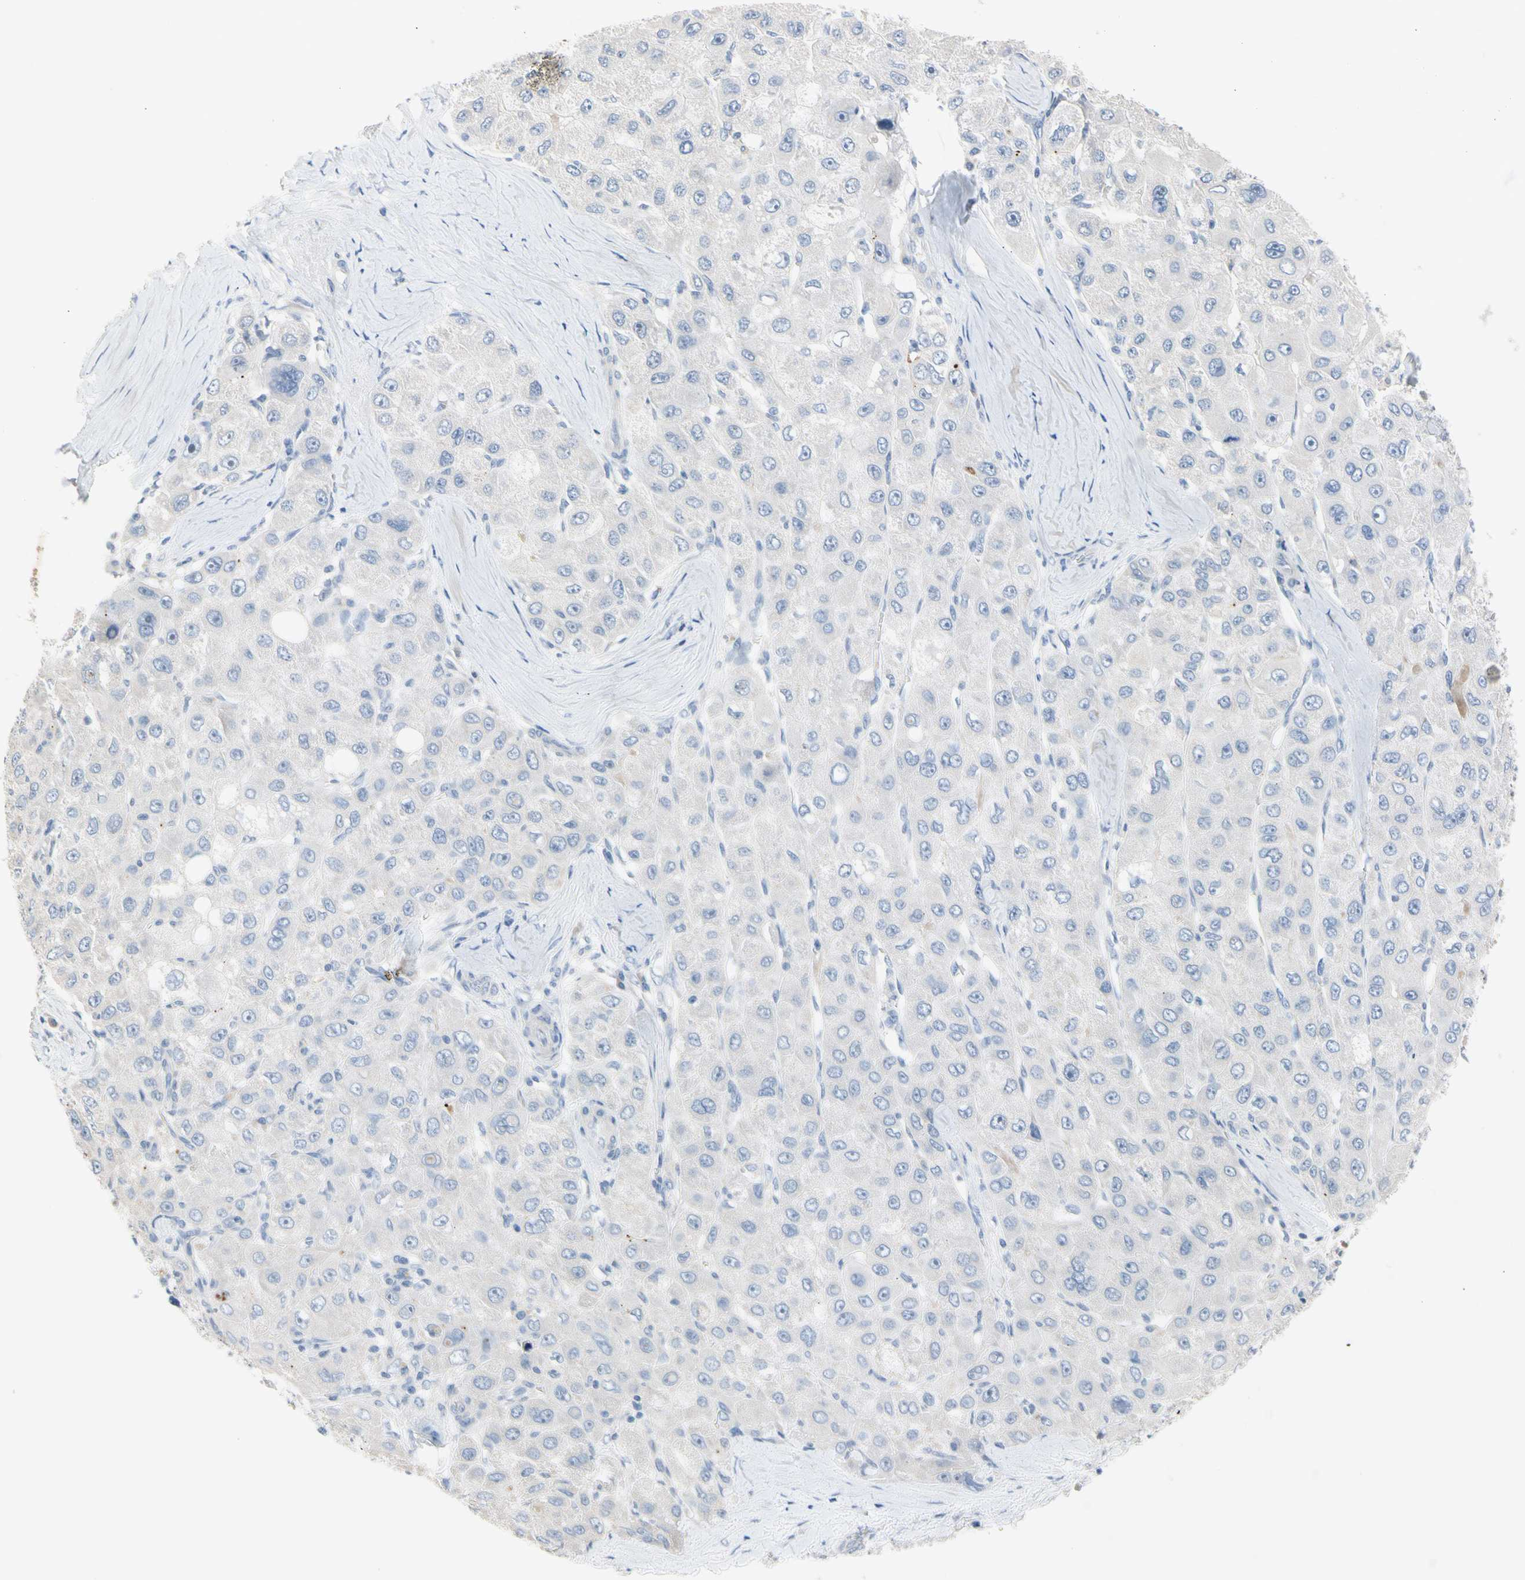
{"staining": {"intensity": "negative", "quantity": "none", "location": "none"}, "tissue": "liver cancer", "cell_type": "Tumor cells", "image_type": "cancer", "snomed": [{"axis": "morphology", "description": "Carcinoma, Hepatocellular, NOS"}, {"axis": "topography", "description": "Liver"}], "caption": "A high-resolution photomicrograph shows immunohistochemistry (IHC) staining of liver cancer, which demonstrates no significant staining in tumor cells.", "gene": "MARK1", "patient": {"sex": "male", "age": 80}}